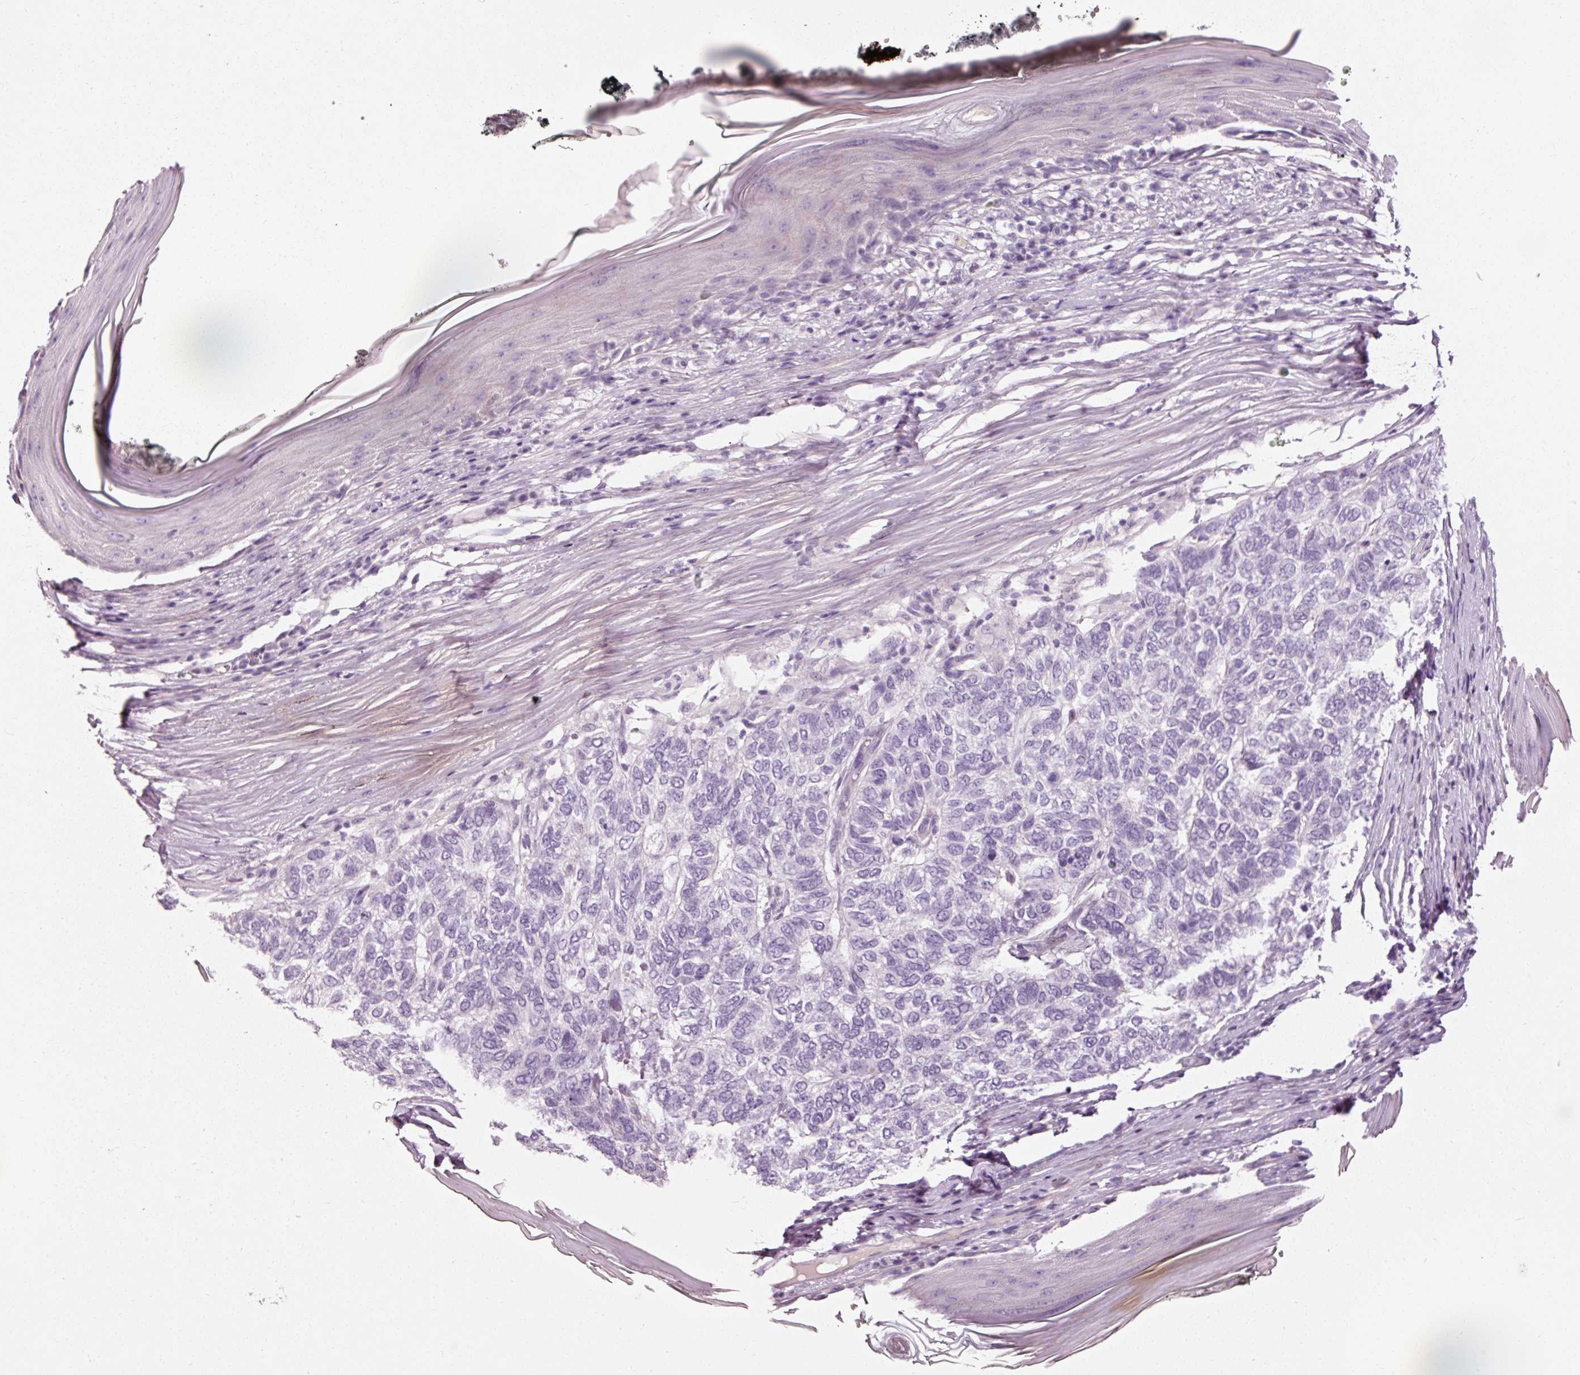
{"staining": {"intensity": "negative", "quantity": "none", "location": "none"}, "tissue": "skin cancer", "cell_type": "Tumor cells", "image_type": "cancer", "snomed": [{"axis": "morphology", "description": "Basal cell carcinoma"}, {"axis": "topography", "description": "Skin"}], "caption": "Immunohistochemical staining of human skin cancer displays no significant positivity in tumor cells.", "gene": "MUC5AC", "patient": {"sex": "female", "age": 65}}